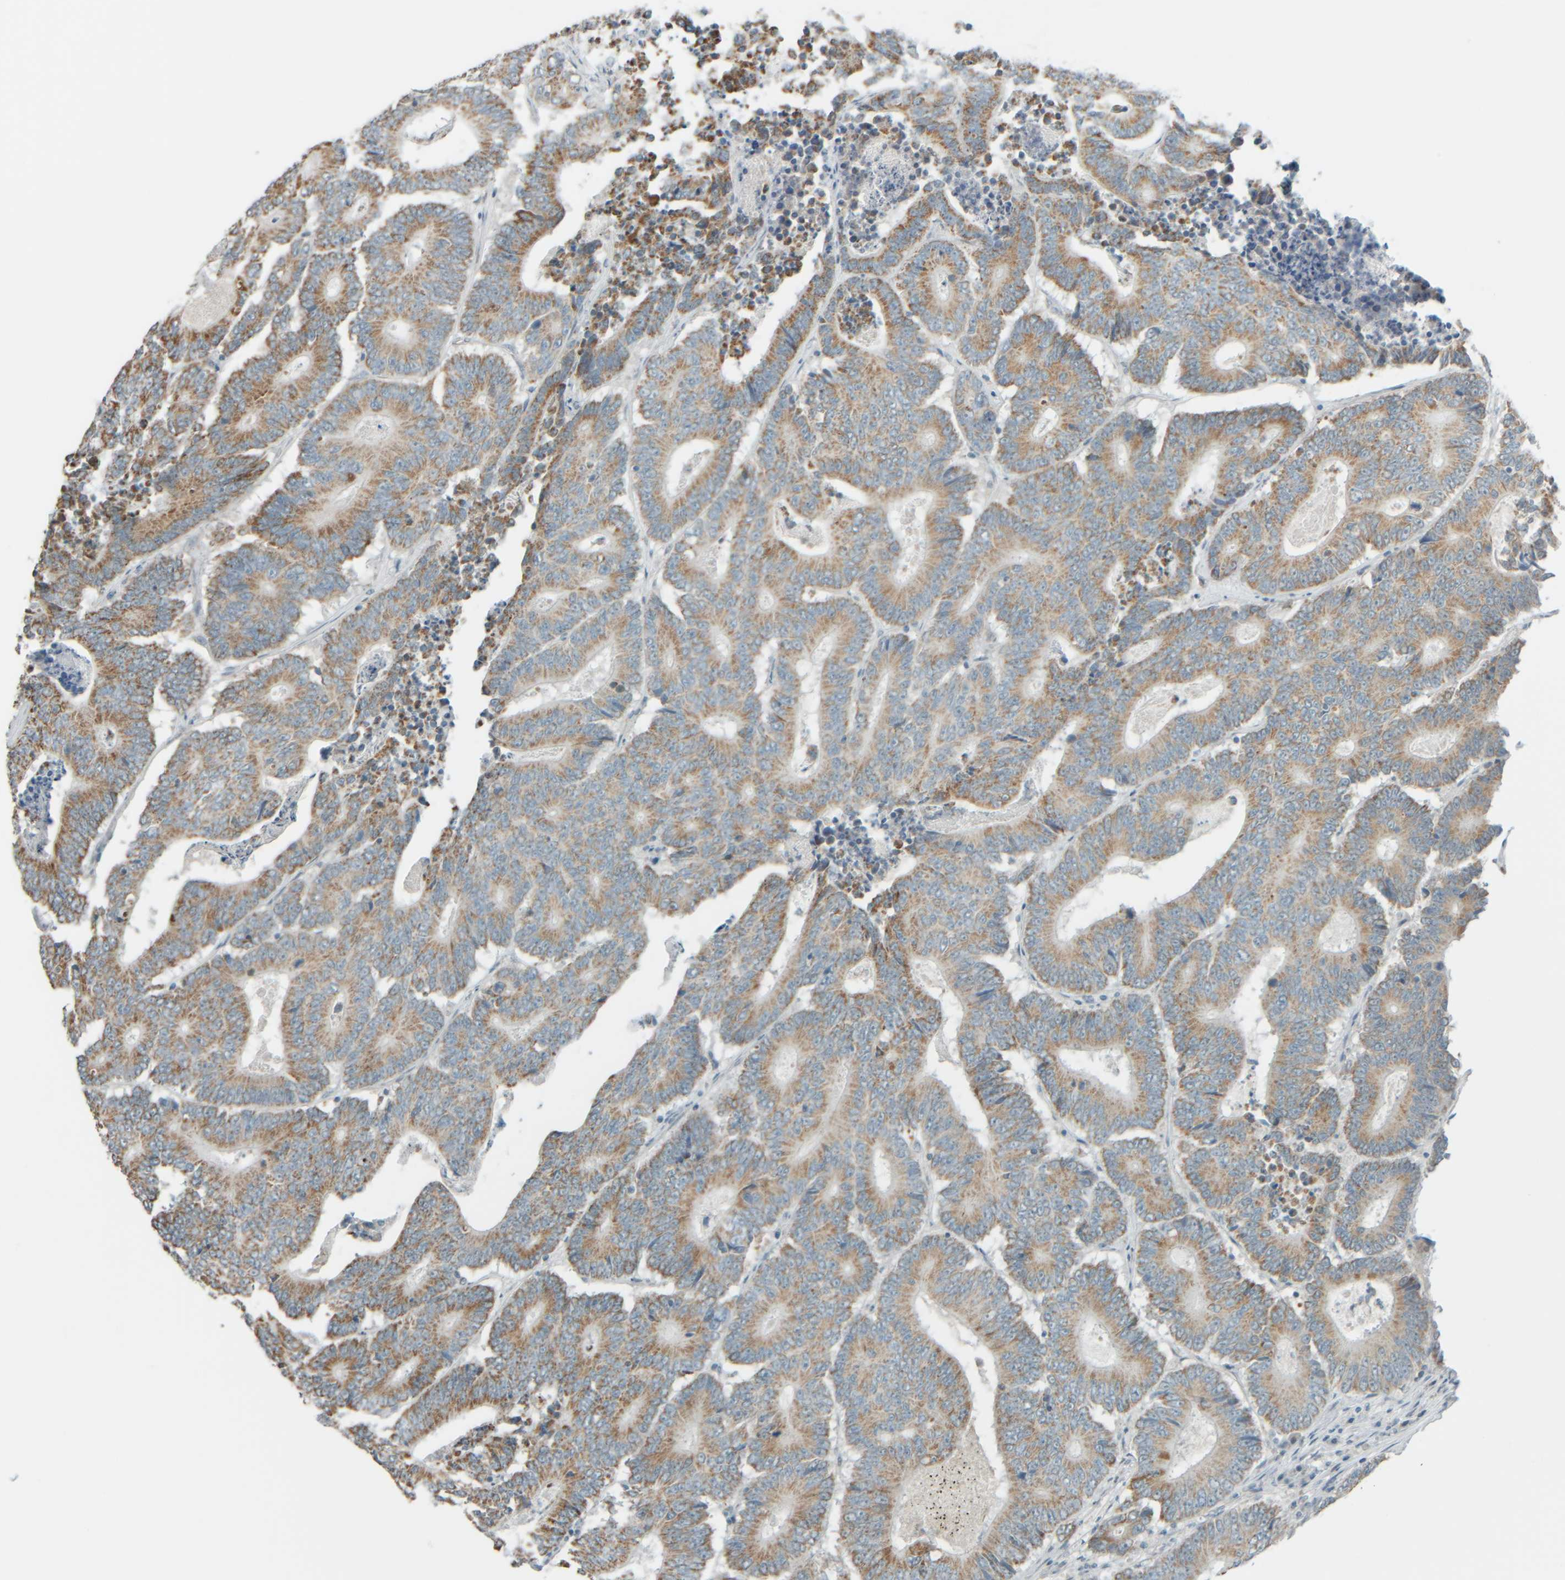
{"staining": {"intensity": "moderate", "quantity": ">75%", "location": "cytoplasmic/membranous"}, "tissue": "colorectal cancer", "cell_type": "Tumor cells", "image_type": "cancer", "snomed": [{"axis": "morphology", "description": "Adenocarcinoma, NOS"}, {"axis": "topography", "description": "Colon"}], "caption": "Colorectal cancer stained with a brown dye reveals moderate cytoplasmic/membranous positive staining in approximately >75% of tumor cells.", "gene": "PTGES3L-AARSD1", "patient": {"sex": "male", "age": 83}}